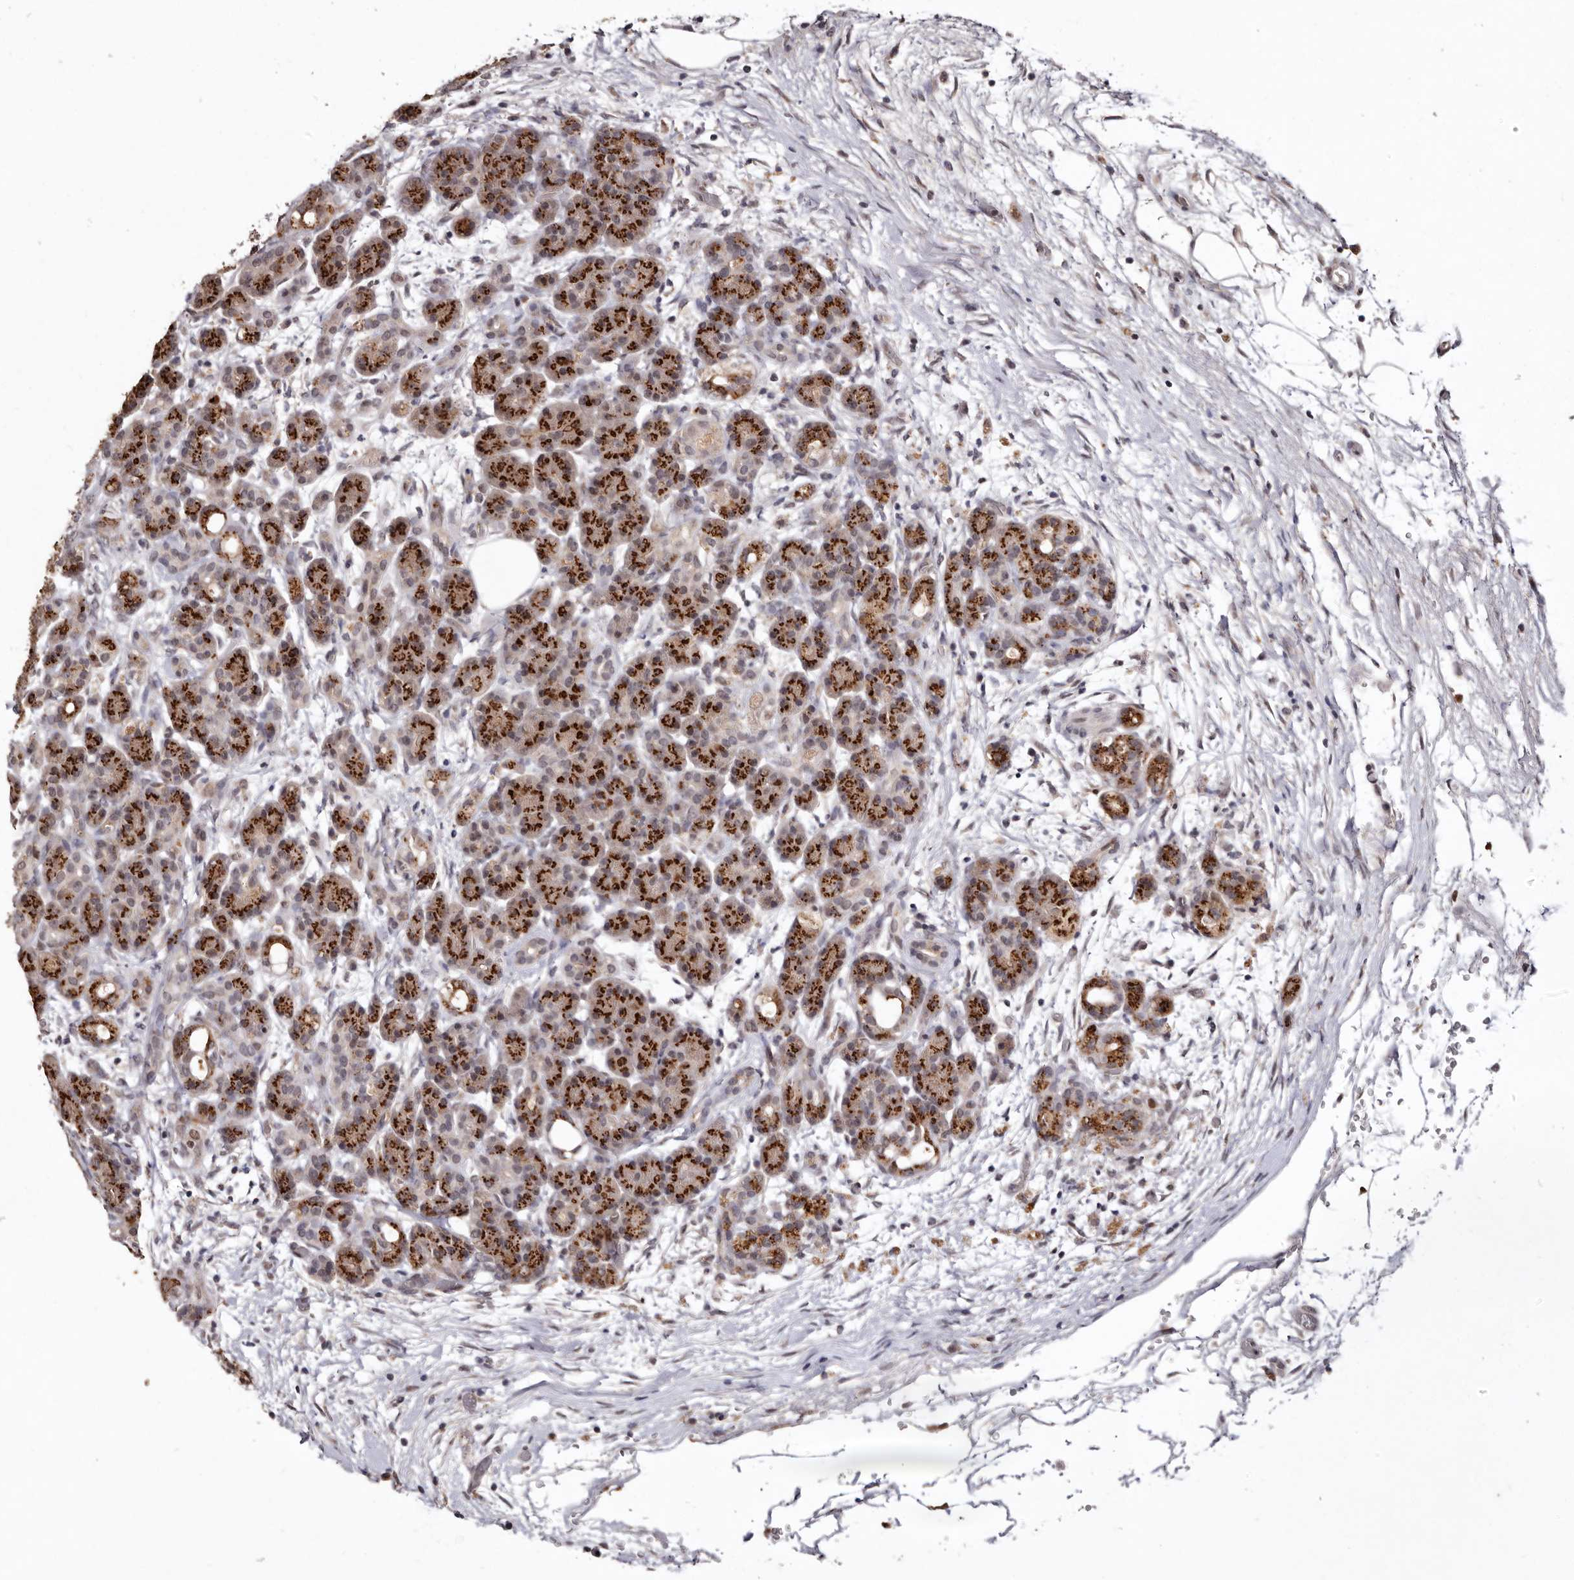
{"staining": {"intensity": "strong", "quantity": "25%-75%", "location": "cytoplasmic/membranous"}, "tissue": "pancreas", "cell_type": "Exocrine glandular cells", "image_type": "normal", "snomed": [{"axis": "morphology", "description": "Normal tissue, NOS"}, {"axis": "topography", "description": "Pancreas"}], "caption": "High-power microscopy captured an immunohistochemistry (IHC) photomicrograph of unremarkable pancreas, revealing strong cytoplasmic/membranous expression in approximately 25%-75% of exocrine glandular cells.", "gene": "NOTCH1", "patient": {"sex": "male", "age": 63}}